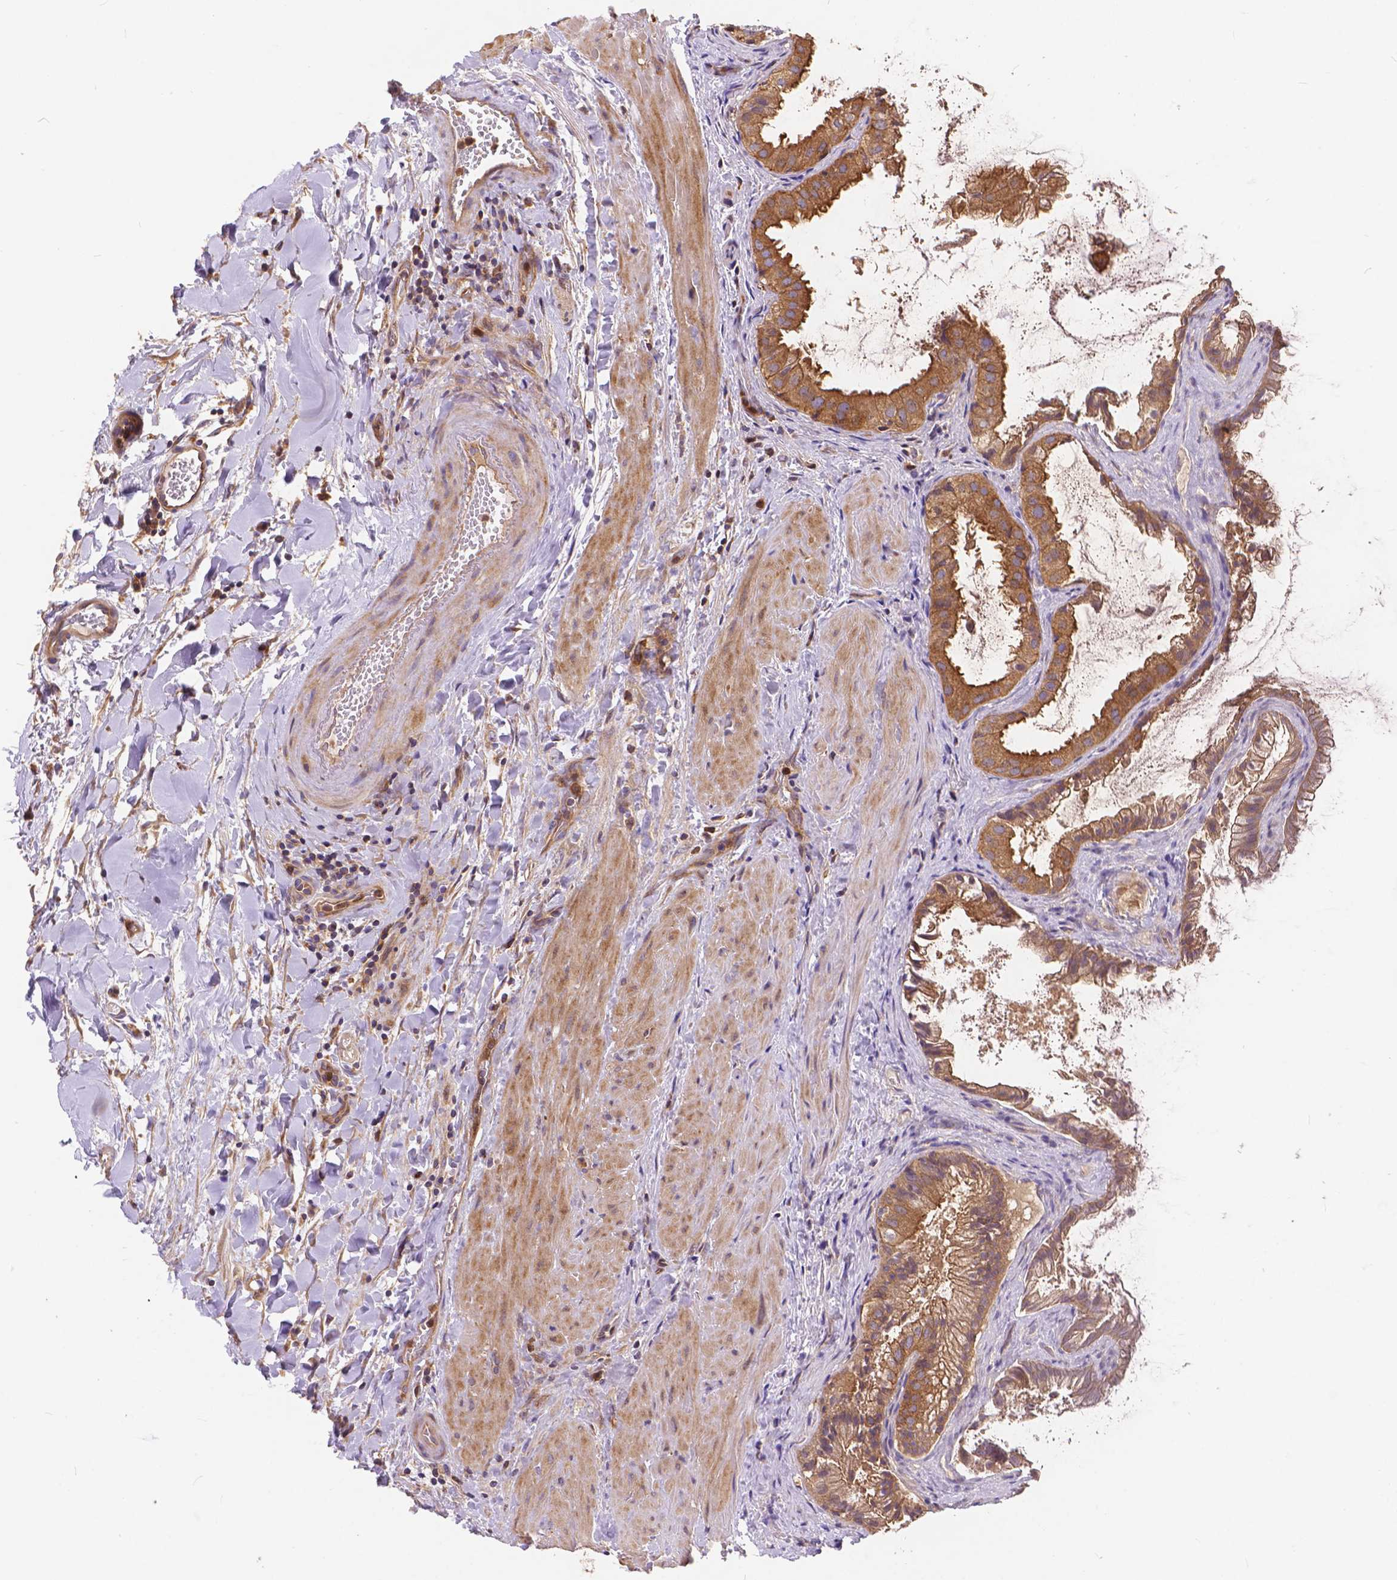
{"staining": {"intensity": "moderate", "quantity": ">75%", "location": "cytoplasmic/membranous"}, "tissue": "gallbladder", "cell_type": "Glandular cells", "image_type": "normal", "snomed": [{"axis": "morphology", "description": "Normal tissue, NOS"}, {"axis": "topography", "description": "Gallbladder"}], "caption": "Gallbladder stained for a protein (brown) displays moderate cytoplasmic/membranous positive positivity in approximately >75% of glandular cells.", "gene": "ARAP1", "patient": {"sex": "male", "age": 70}}